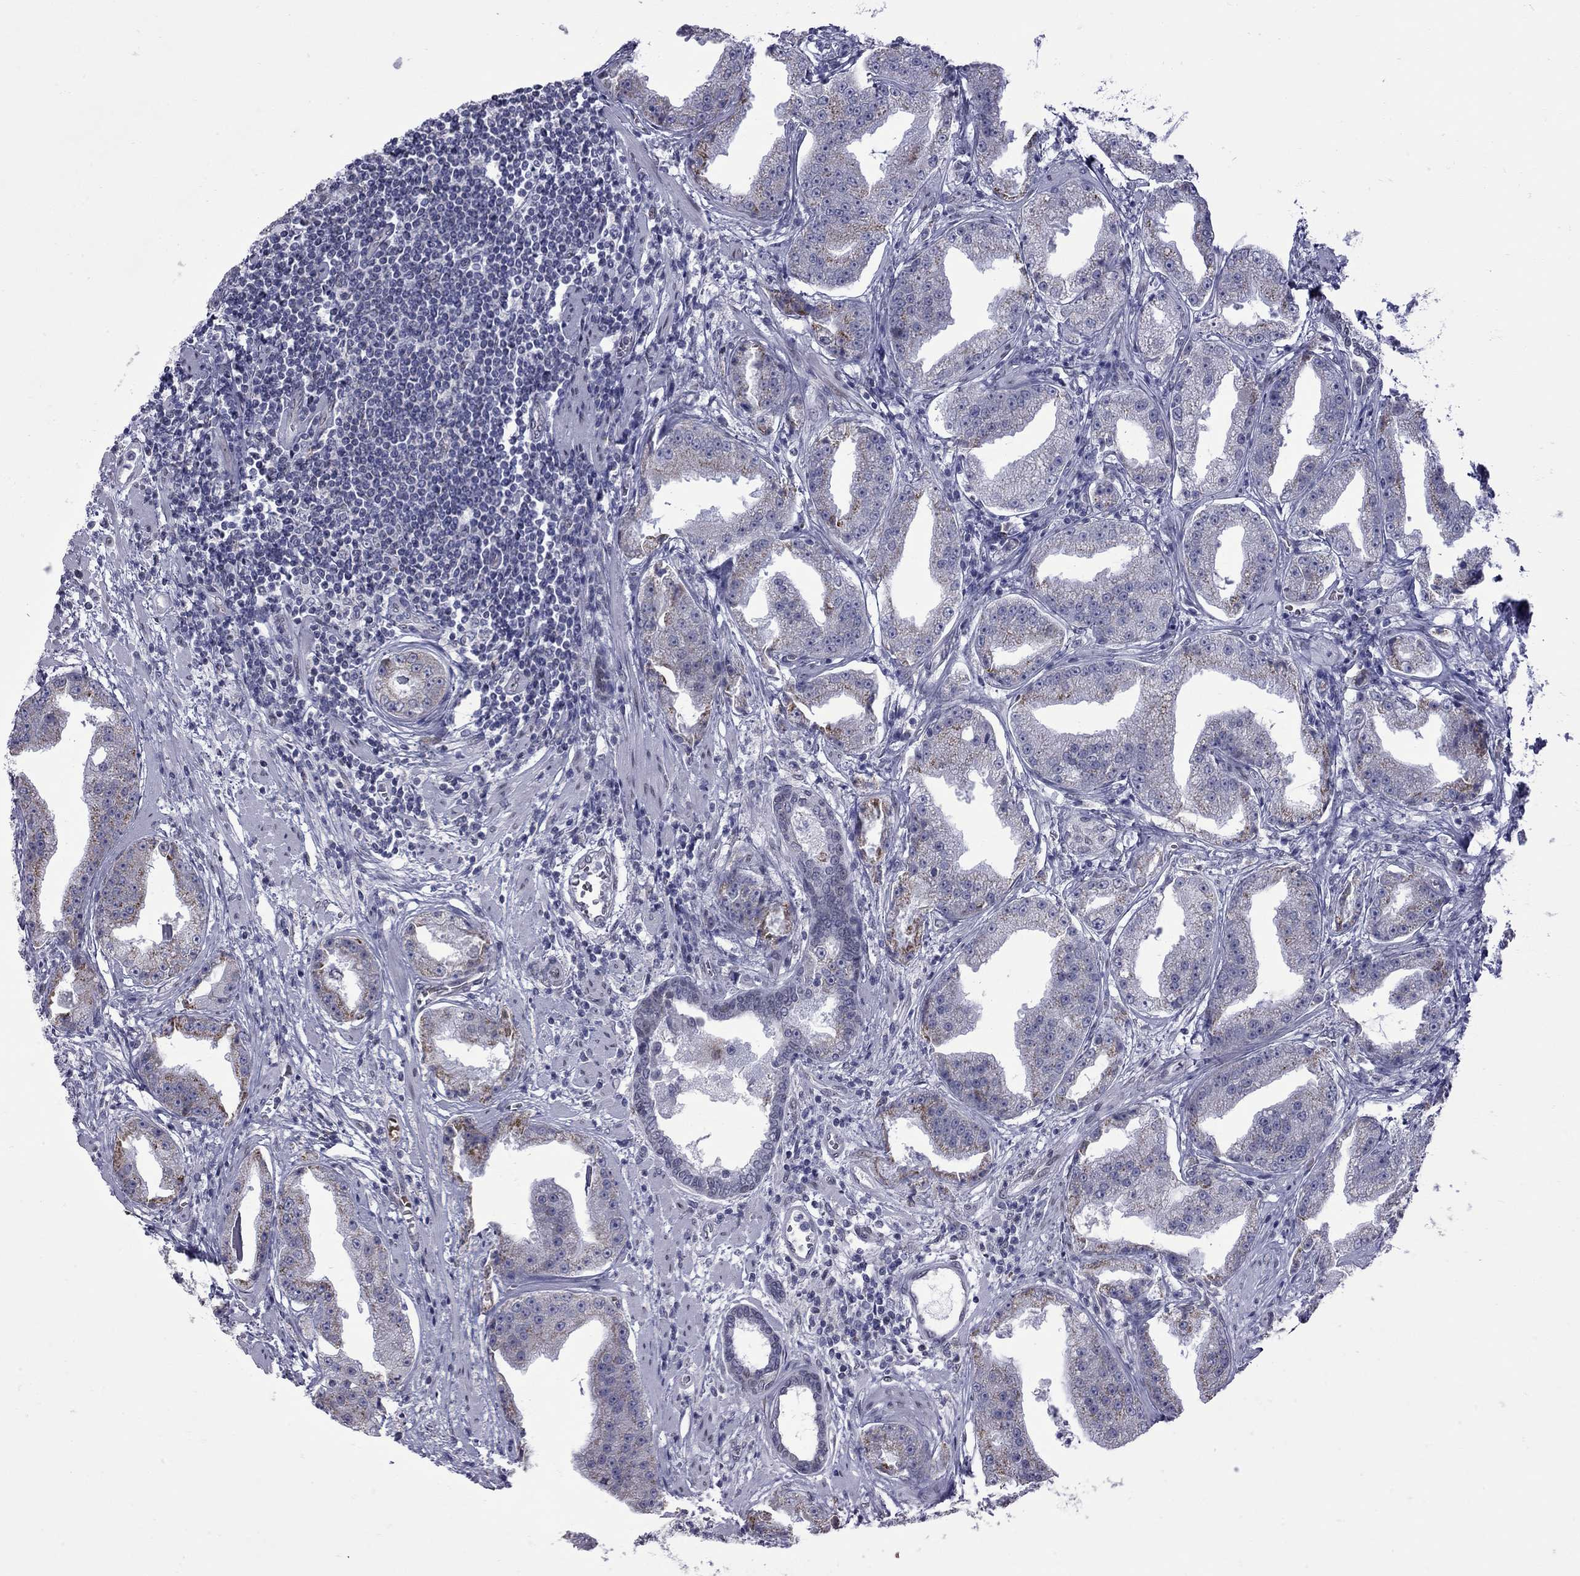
{"staining": {"intensity": "moderate", "quantity": "<25%", "location": "cytoplasmic/membranous"}, "tissue": "prostate cancer", "cell_type": "Tumor cells", "image_type": "cancer", "snomed": [{"axis": "morphology", "description": "Adenocarcinoma, Low grade"}, {"axis": "topography", "description": "Prostate"}], "caption": "Low-grade adenocarcinoma (prostate) stained for a protein demonstrates moderate cytoplasmic/membranous positivity in tumor cells.", "gene": "CLTCL1", "patient": {"sex": "male", "age": 62}}